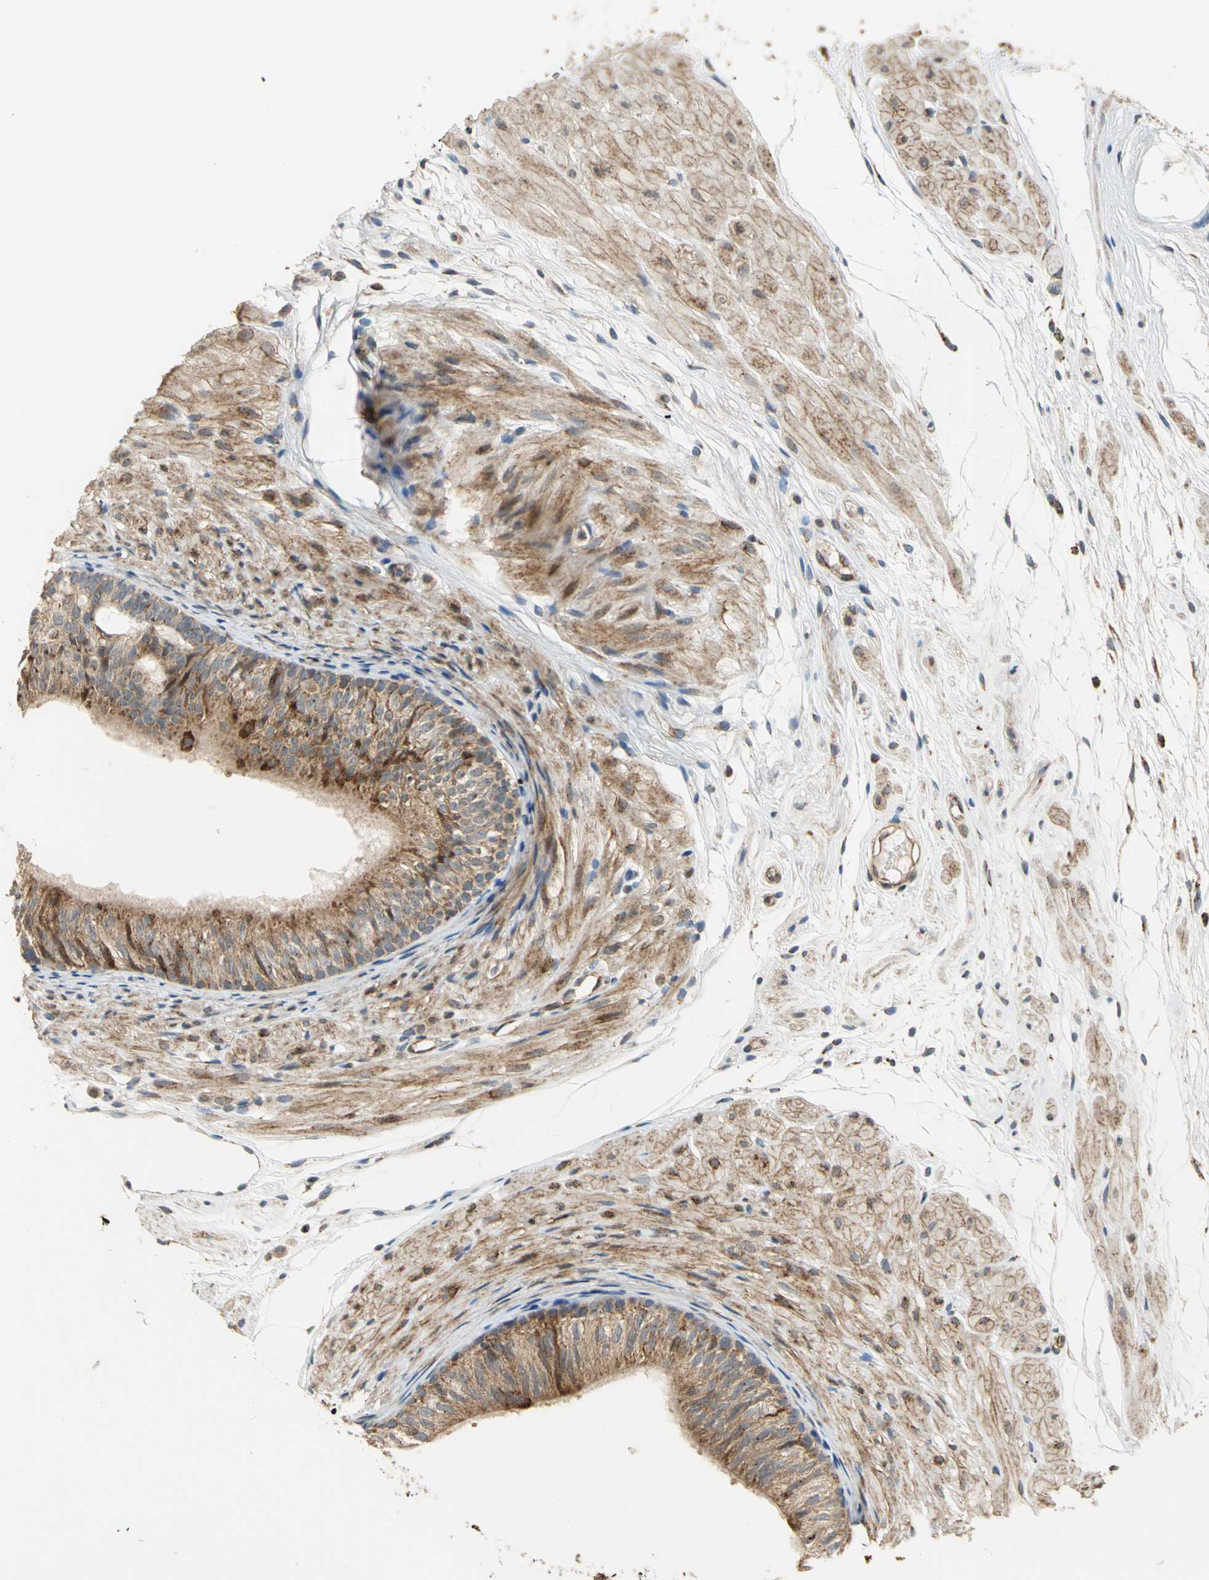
{"staining": {"intensity": "moderate", "quantity": ">75%", "location": "cytoplasmic/membranous"}, "tissue": "epididymis", "cell_type": "Glandular cells", "image_type": "normal", "snomed": [{"axis": "morphology", "description": "Normal tissue, NOS"}, {"axis": "morphology", "description": "Atrophy, NOS"}, {"axis": "topography", "description": "Testis"}, {"axis": "topography", "description": "Epididymis"}], "caption": "Epididymis stained for a protein displays moderate cytoplasmic/membranous positivity in glandular cells.", "gene": "MRPS22", "patient": {"sex": "male", "age": 18}}